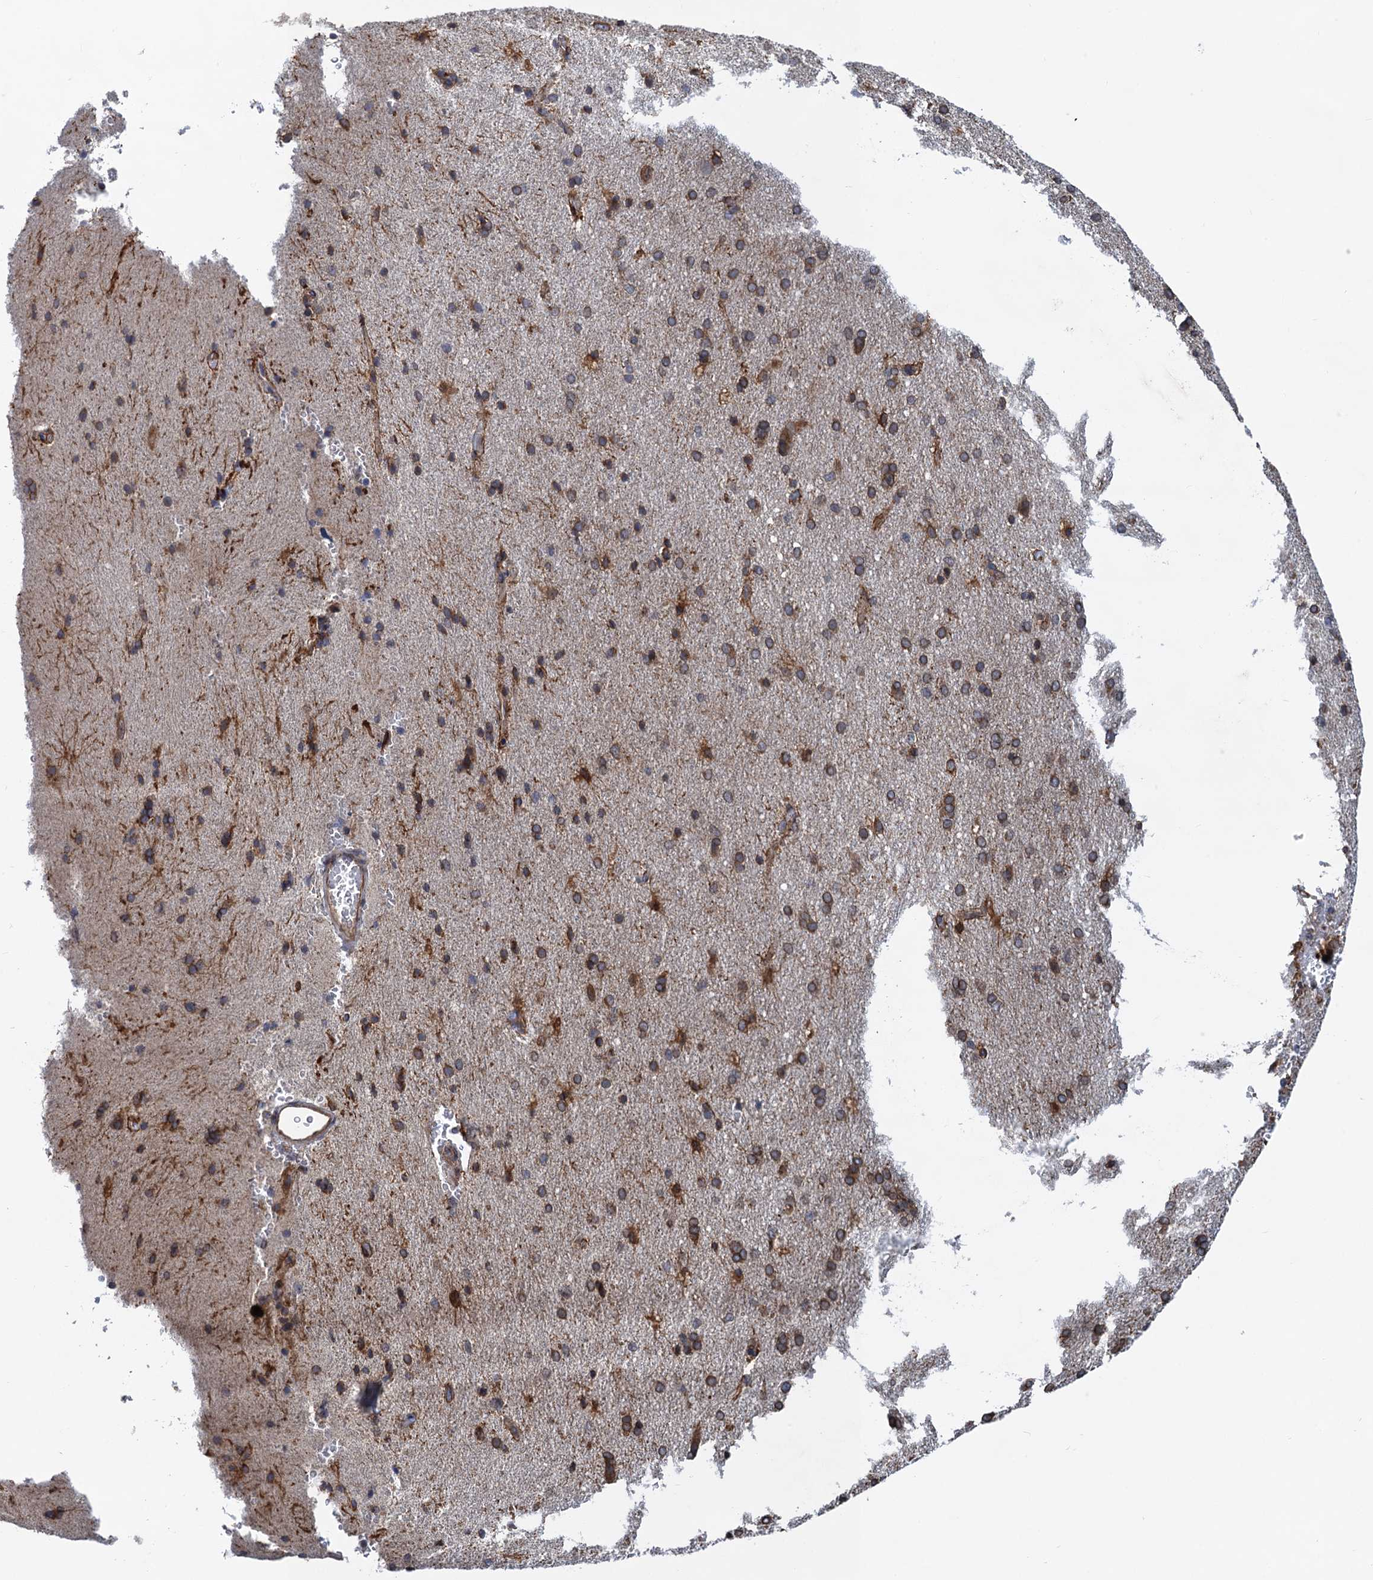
{"staining": {"intensity": "moderate", "quantity": ">75%", "location": "cytoplasmic/membranous"}, "tissue": "cerebral cortex", "cell_type": "Endothelial cells", "image_type": "normal", "snomed": [{"axis": "morphology", "description": "Normal tissue, NOS"}, {"axis": "topography", "description": "Cerebral cortex"}], "caption": "Protein staining of unremarkable cerebral cortex displays moderate cytoplasmic/membranous expression in about >75% of endothelial cells. (brown staining indicates protein expression, while blue staining denotes nuclei).", "gene": "ARMC5", "patient": {"sex": "male", "age": 62}}